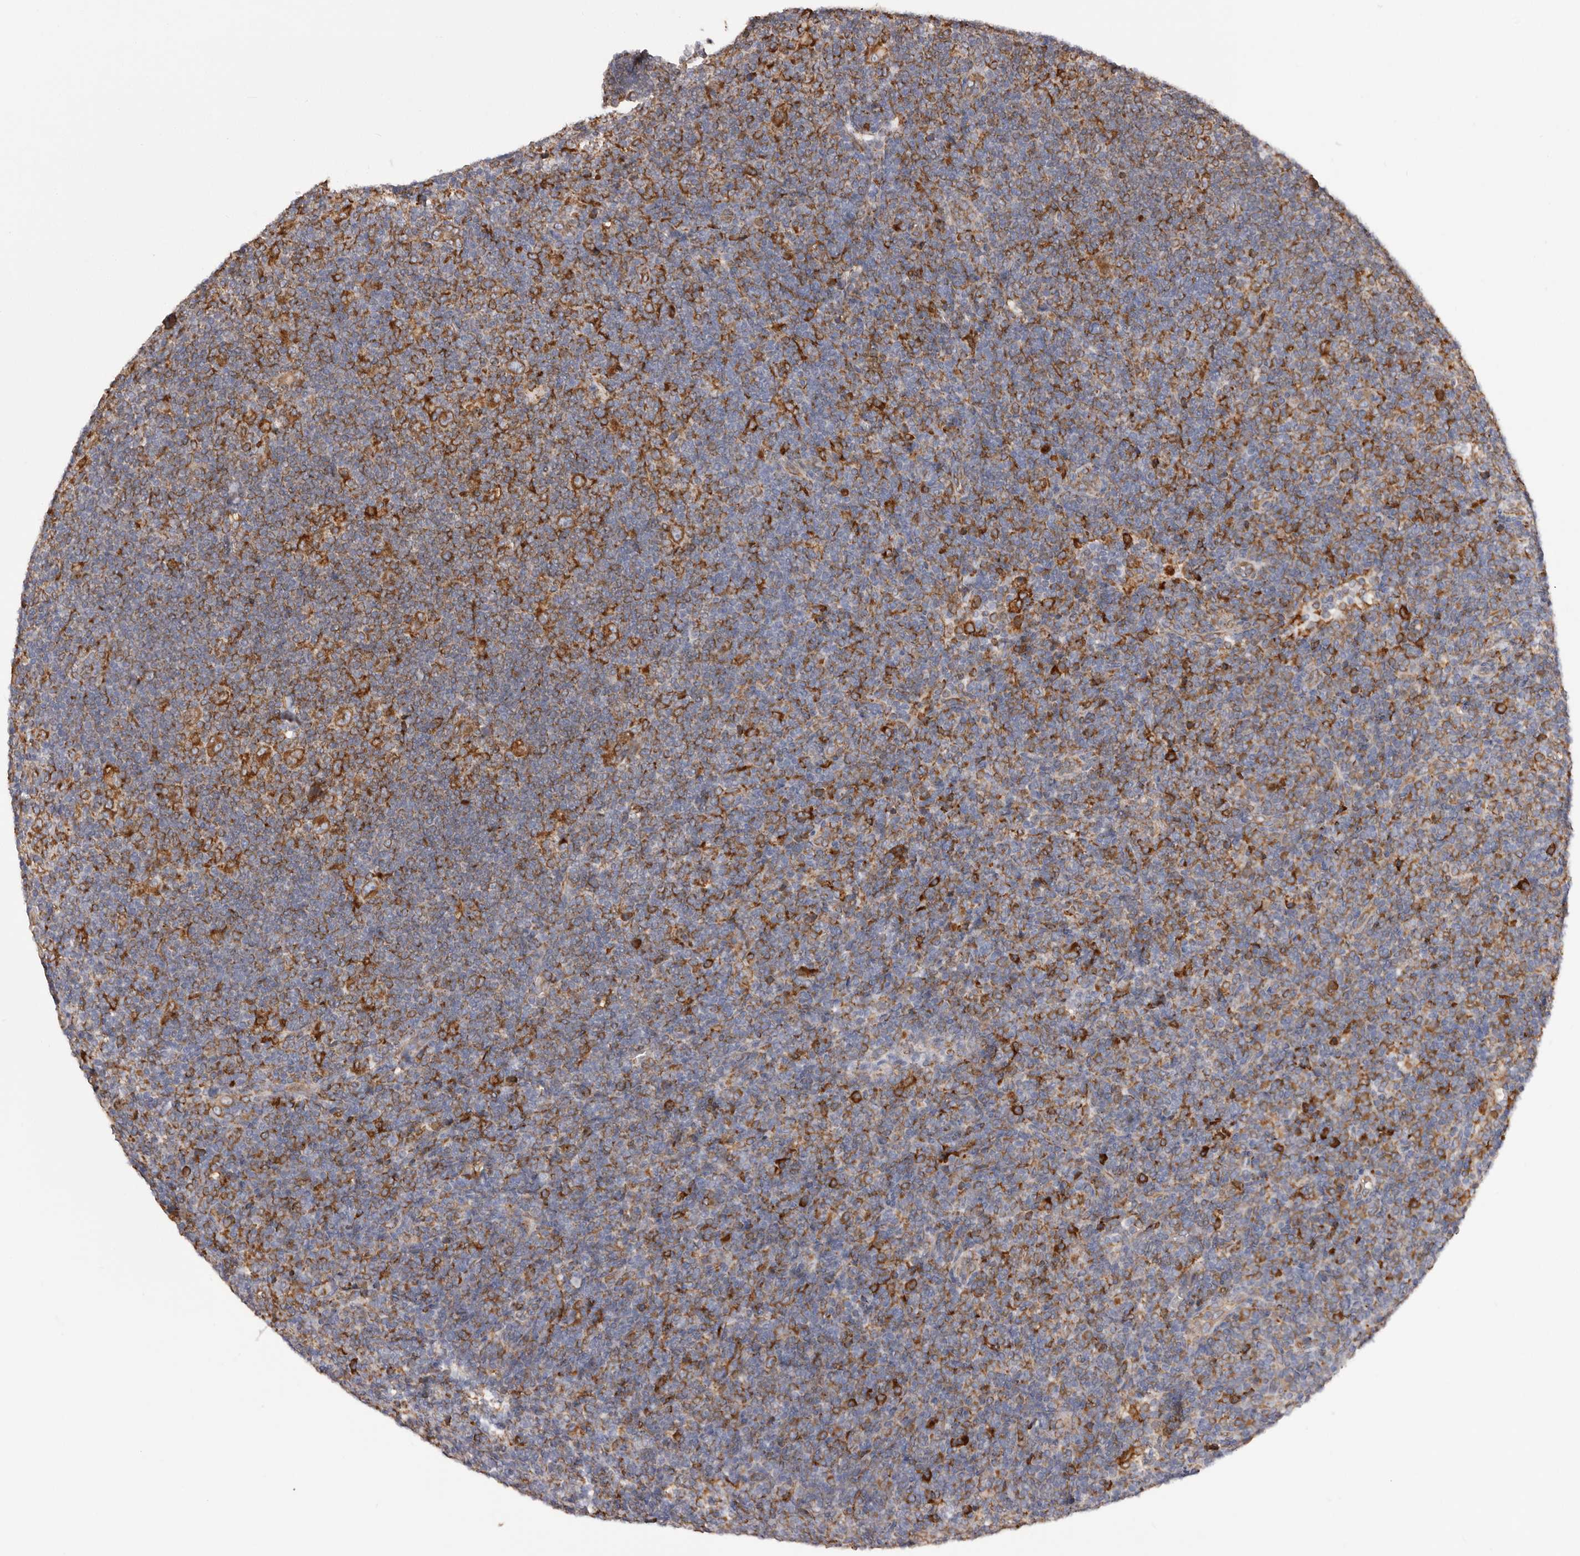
{"staining": {"intensity": "moderate", "quantity": ">75%", "location": "cytoplasmic/membranous"}, "tissue": "lymphoma", "cell_type": "Tumor cells", "image_type": "cancer", "snomed": [{"axis": "morphology", "description": "Hodgkin's disease, NOS"}, {"axis": "topography", "description": "Lymph node"}], "caption": "Moderate cytoplasmic/membranous staining for a protein is appreciated in approximately >75% of tumor cells of Hodgkin's disease using IHC.", "gene": "QRSL1", "patient": {"sex": "female", "age": 57}}